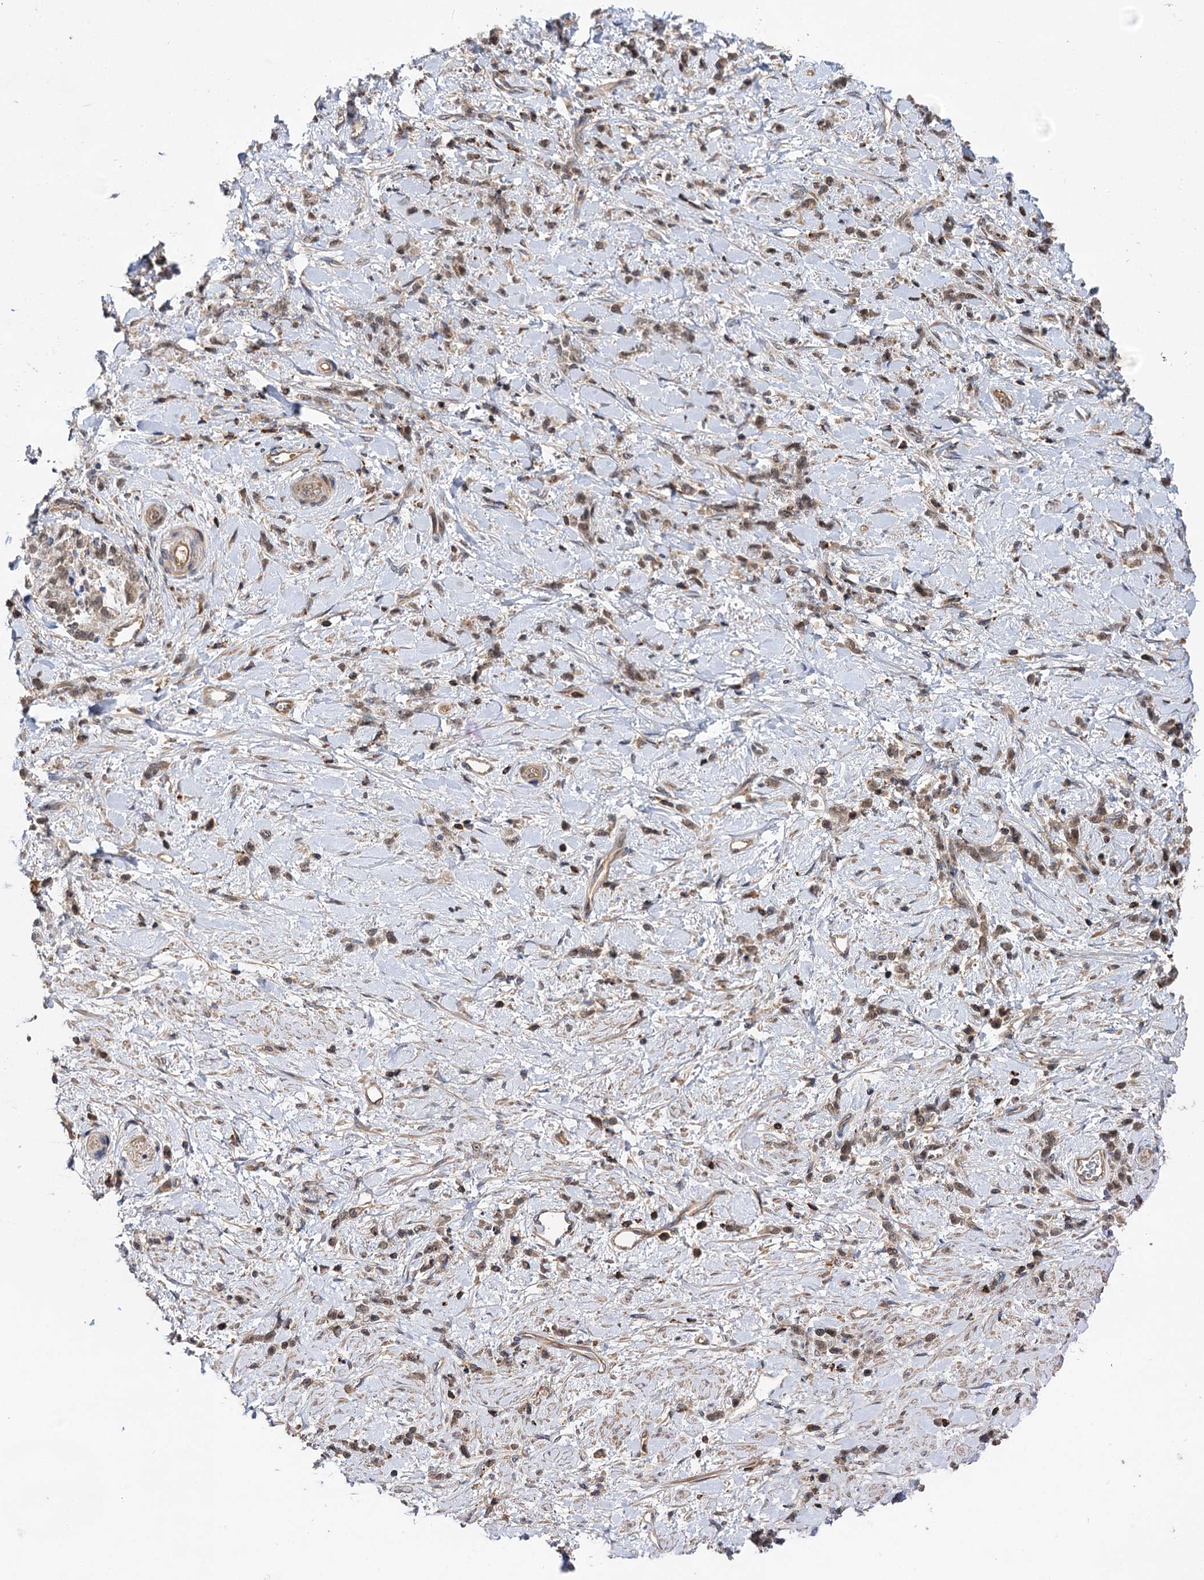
{"staining": {"intensity": "weak", "quantity": ">75%", "location": "cytoplasmic/membranous,nuclear"}, "tissue": "stomach cancer", "cell_type": "Tumor cells", "image_type": "cancer", "snomed": [{"axis": "morphology", "description": "Adenocarcinoma, NOS"}, {"axis": "topography", "description": "Stomach"}], "caption": "Protein staining of adenocarcinoma (stomach) tissue reveals weak cytoplasmic/membranous and nuclear staining in about >75% of tumor cells.", "gene": "ABLIM1", "patient": {"sex": "female", "age": 60}}